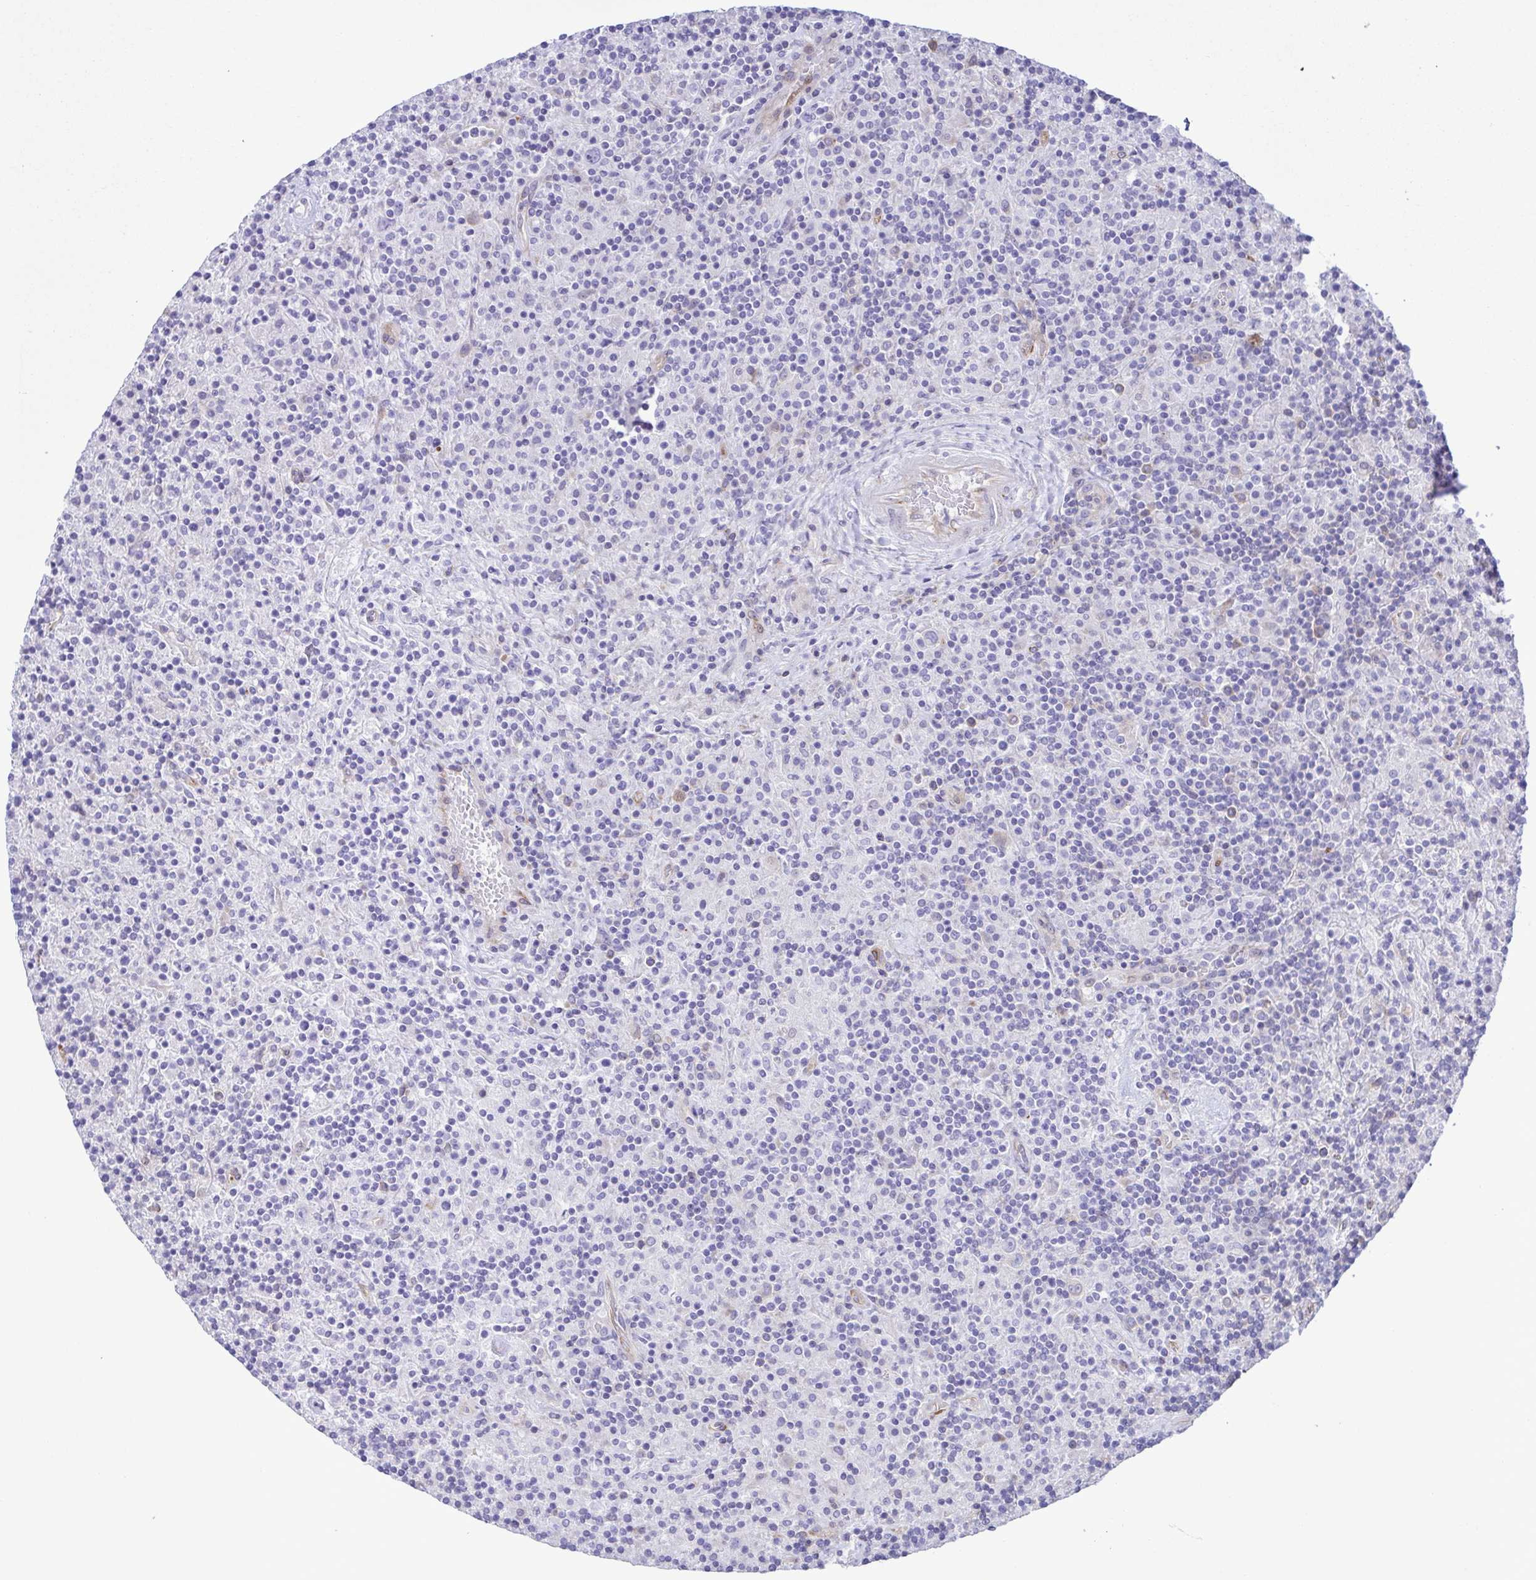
{"staining": {"intensity": "negative", "quantity": "none", "location": "none"}, "tissue": "lymphoma", "cell_type": "Tumor cells", "image_type": "cancer", "snomed": [{"axis": "morphology", "description": "Hodgkin's disease, NOS"}, {"axis": "topography", "description": "Lymph node"}], "caption": "Human Hodgkin's disease stained for a protein using IHC demonstrates no staining in tumor cells.", "gene": "FLT1", "patient": {"sex": "male", "age": 70}}